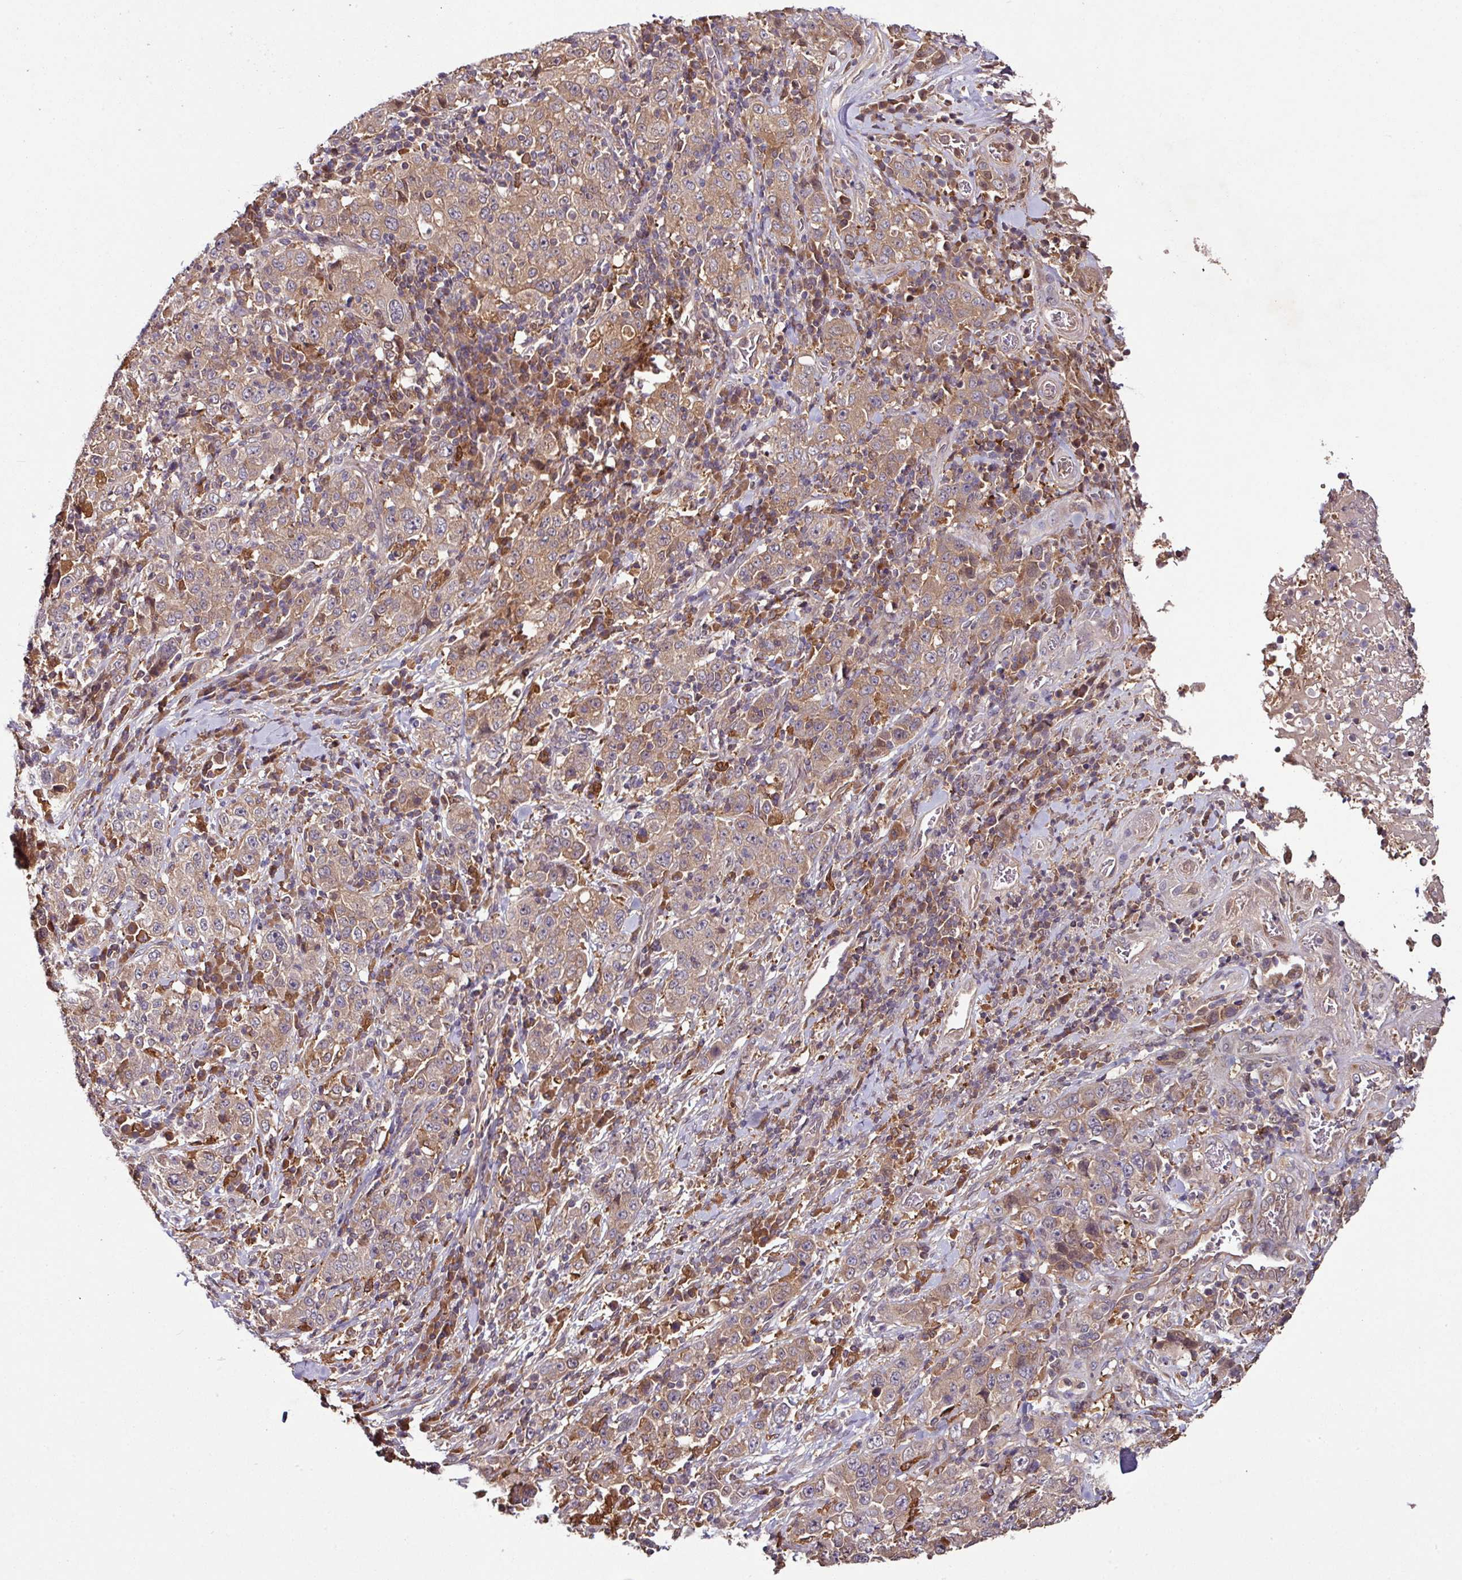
{"staining": {"intensity": "moderate", "quantity": ">75%", "location": "cytoplasmic/membranous"}, "tissue": "stomach cancer", "cell_type": "Tumor cells", "image_type": "cancer", "snomed": [{"axis": "morphology", "description": "Normal tissue, NOS"}, {"axis": "morphology", "description": "Adenocarcinoma, NOS"}, {"axis": "topography", "description": "Stomach, upper"}, {"axis": "topography", "description": "Stomach"}], "caption": "IHC histopathology image of human stomach adenocarcinoma stained for a protein (brown), which shows medium levels of moderate cytoplasmic/membranous expression in about >75% of tumor cells.", "gene": "GNPDA1", "patient": {"sex": "male", "age": 59}}